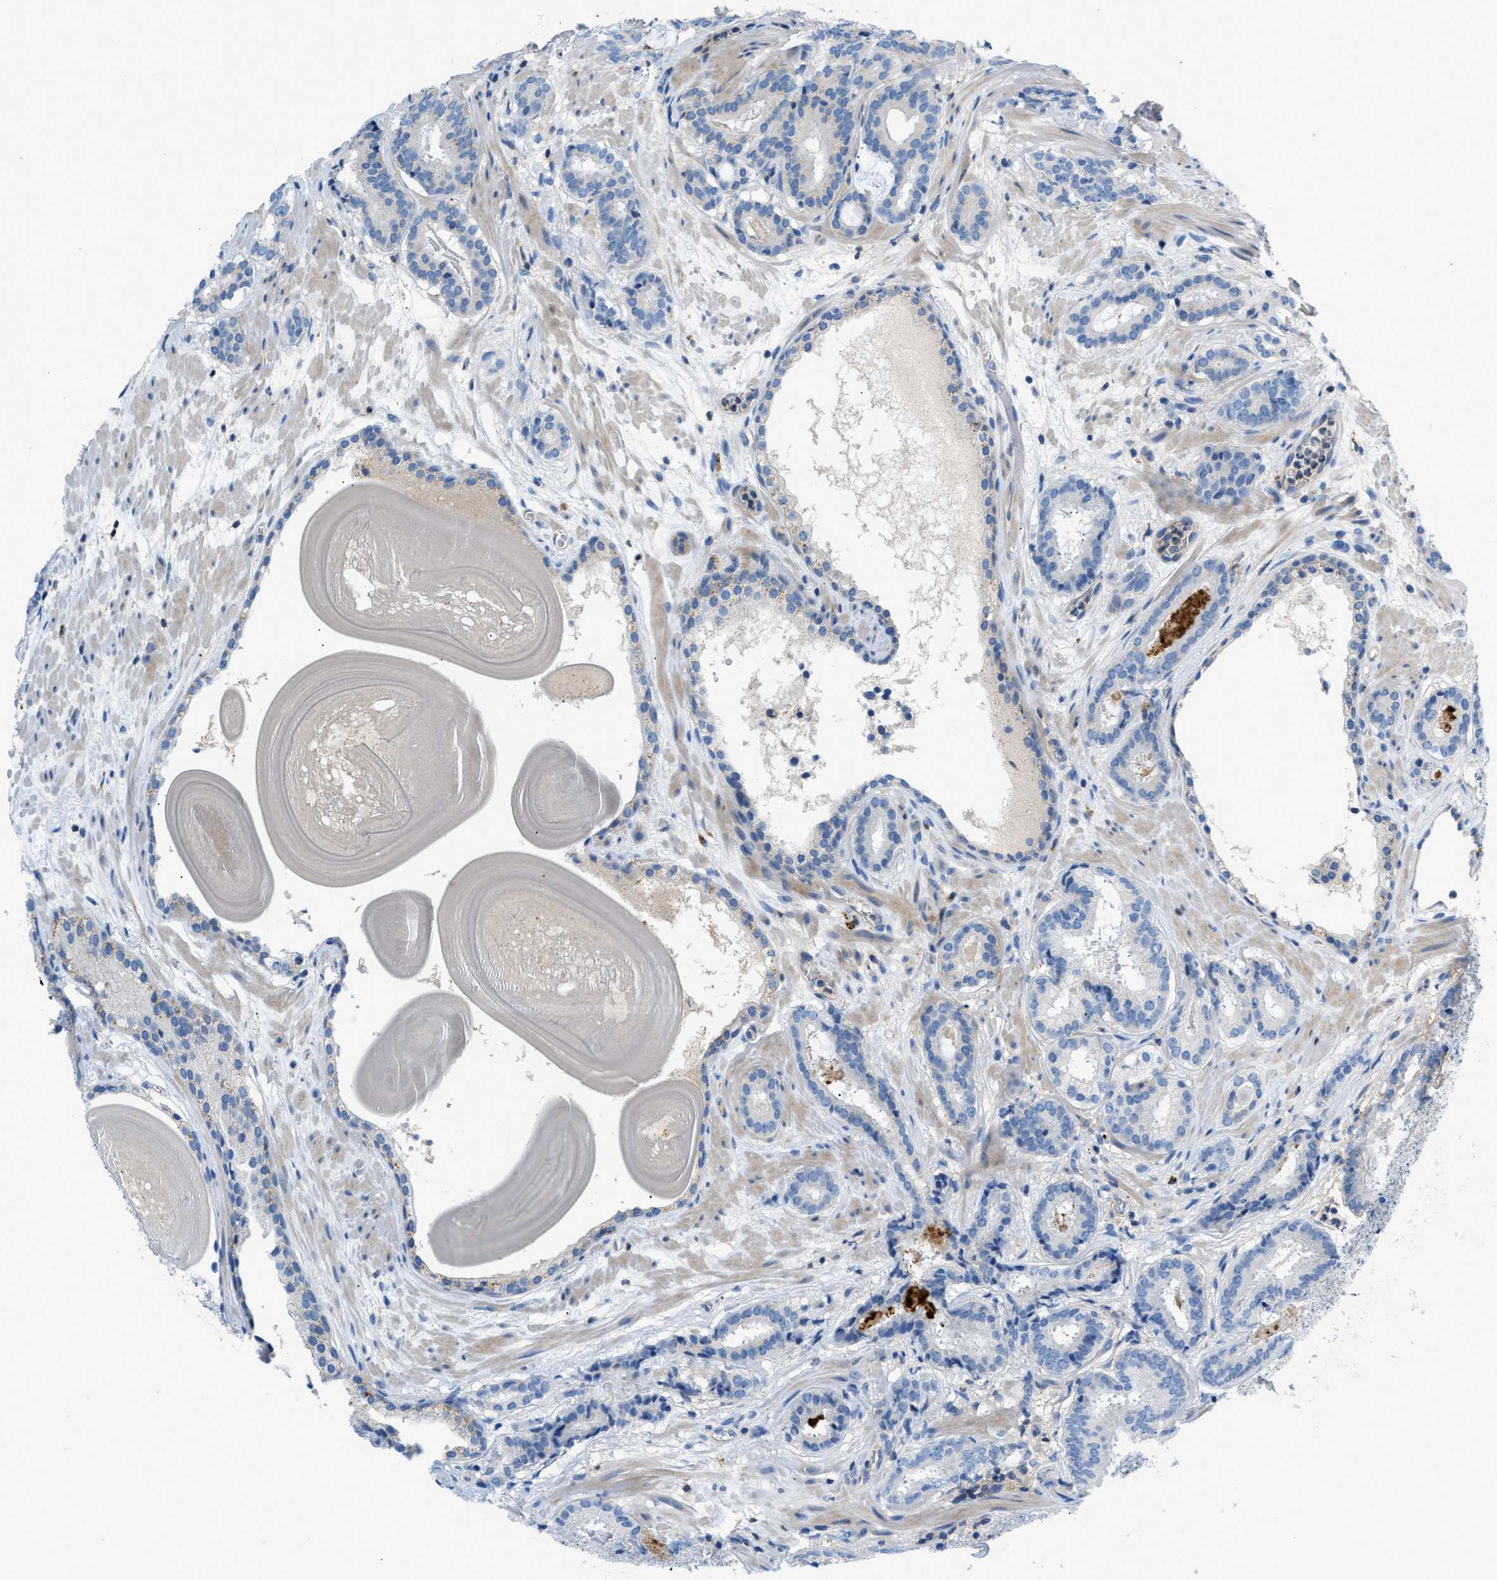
{"staining": {"intensity": "negative", "quantity": "none", "location": "none"}, "tissue": "prostate cancer", "cell_type": "Tumor cells", "image_type": "cancer", "snomed": [{"axis": "morphology", "description": "Adenocarcinoma, Low grade"}, {"axis": "topography", "description": "Prostate"}], "caption": "Human prostate adenocarcinoma (low-grade) stained for a protein using immunohistochemistry (IHC) reveals no expression in tumor cells.", "gene": "ORAI1", "patient": {"sex": "male", "age": 69}}